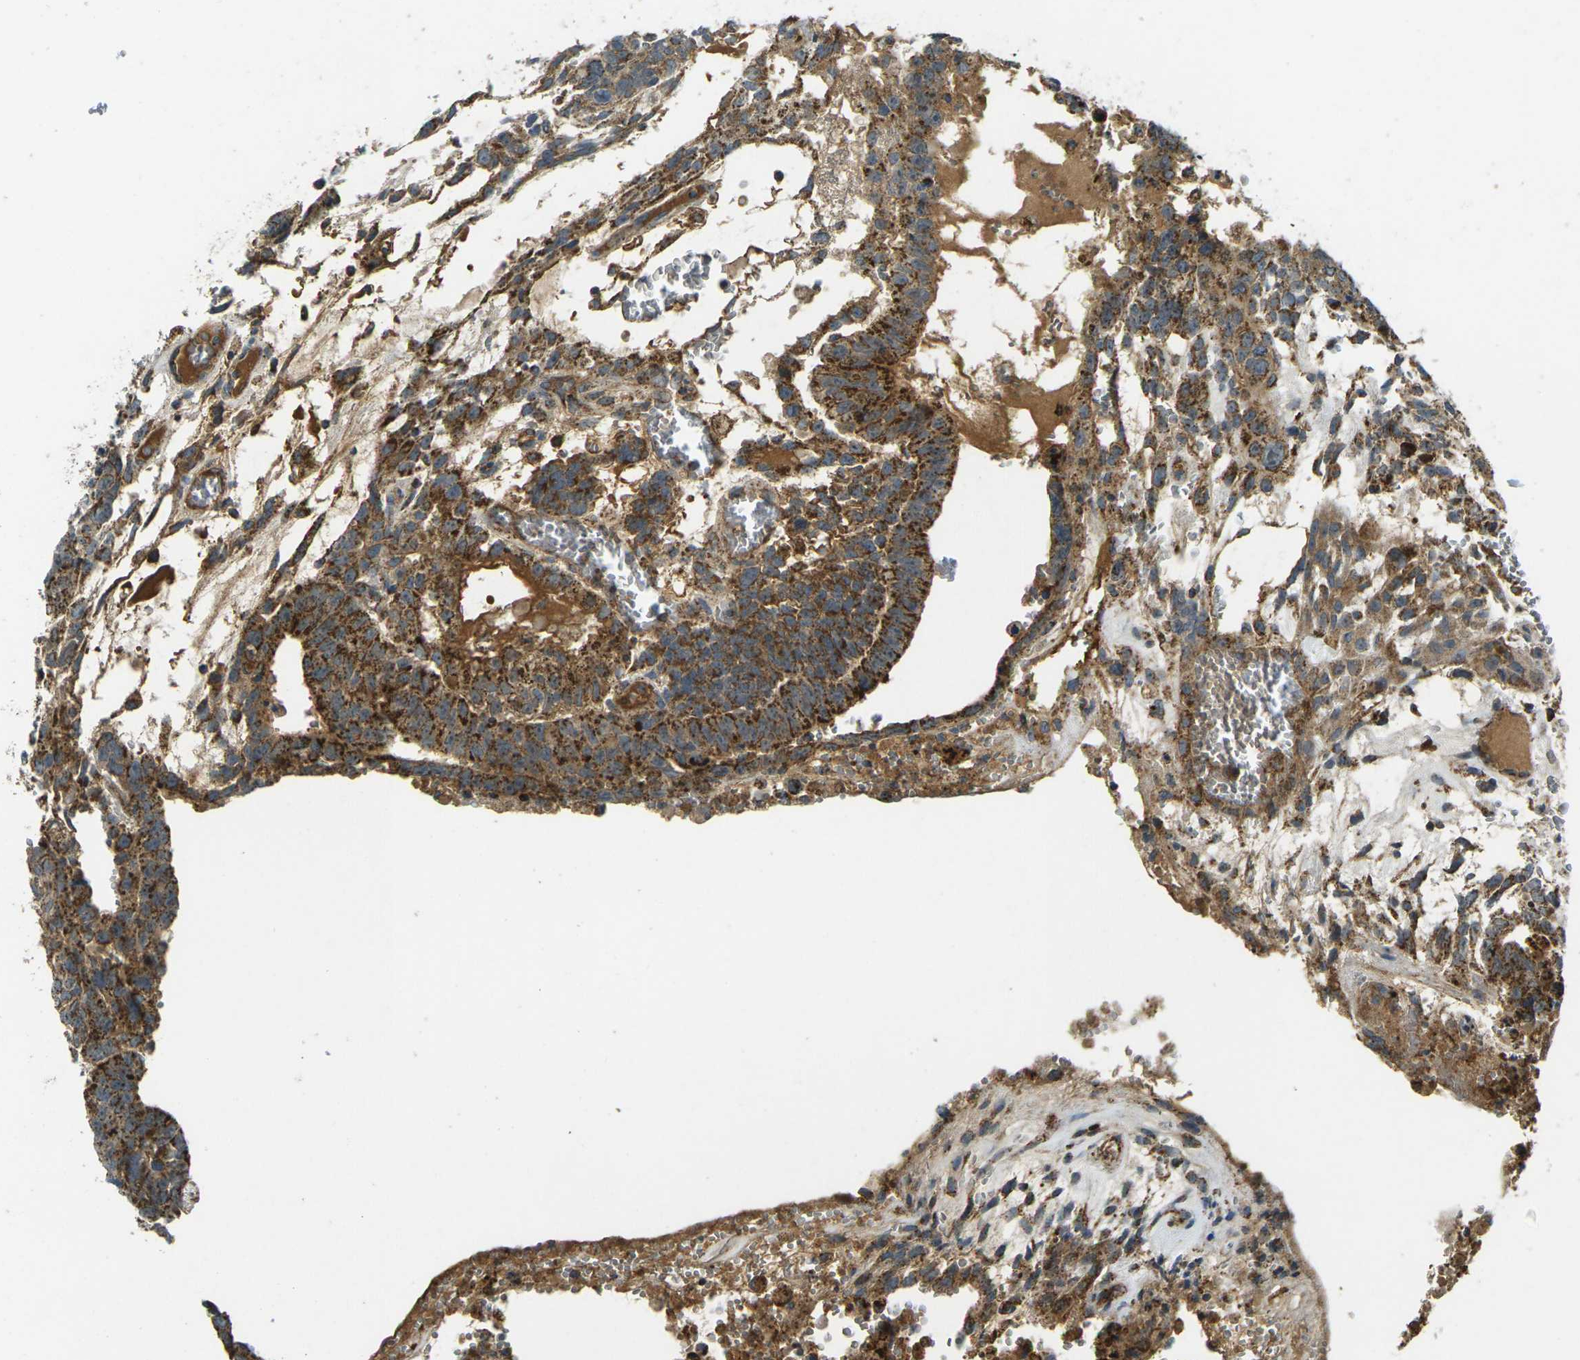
{"staining": {"intensity": "strong", "quantity": ">75%", "location": "cytoplasmic/membranous"}, "tissue": "testis cancer", "cell_type": "Tumor cells", "image_type": "cancer", "snomed": [{"axis": "morphology", "description": "Seminoma, NOS"}, {"axis": "morphology", "description": "Carcinoma, Embryonal, NOS"}, {"axis": "topography", "description": "Testis"}], "caption": "Immunohistochemistry of testis cancer shows high levels of strong cytoplasmic/membranous positivity in about >75% of tumor cells. (Brightfield microscopy of DAB IHC at high magnification).", "gene": "IGF1R", "patient": {"sex": "male", "age": 52}}